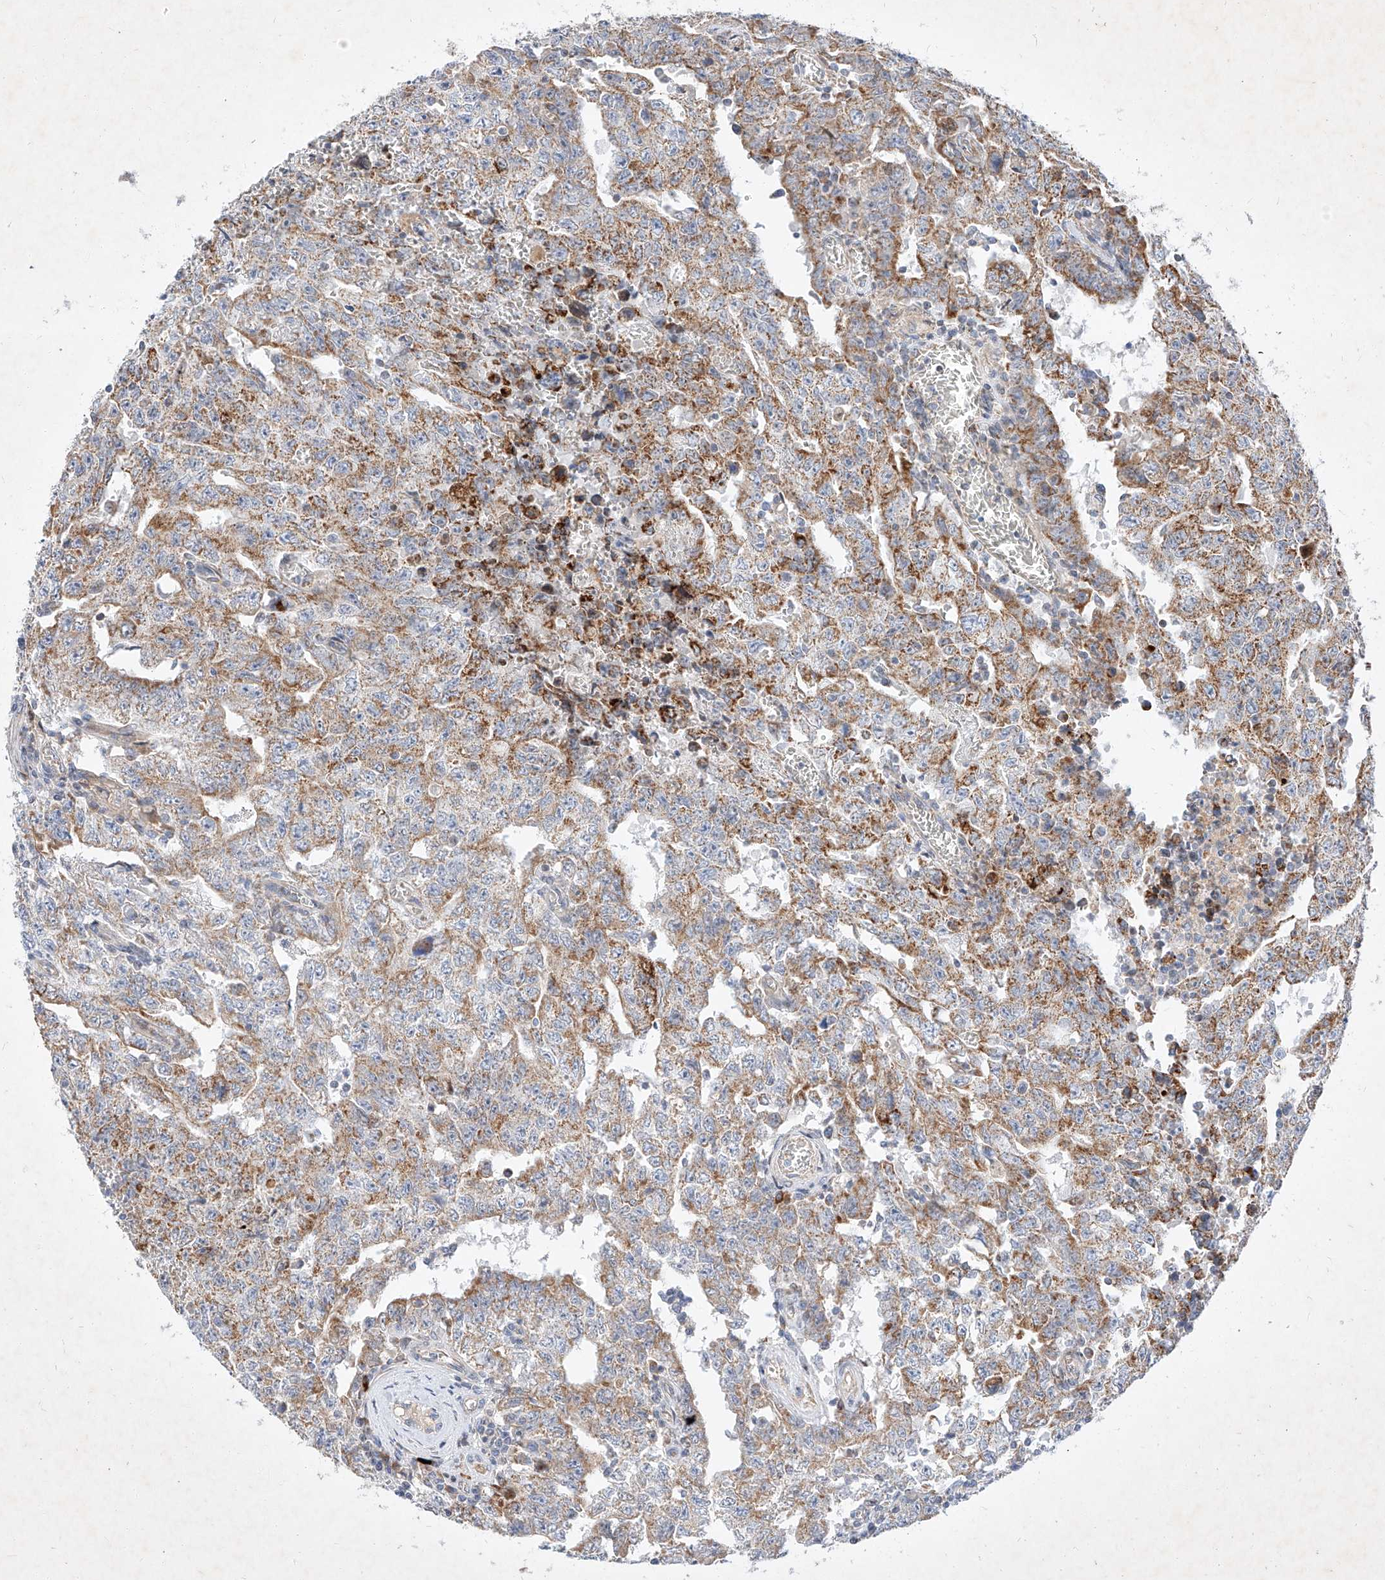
{"staining": {"intensity": "moderate", "quantity": ">75%", "location": "cytoplasmic/membranous"}, "tissue": "testis cancer", "cell_type": "Tumor cells", "image_type": "cancer", "snomed": [{"axis": "morphology", "description": "Carcinoma, Embryonal, NOS"}, {"axis": "topography", "description": "Testis"}], "caption": "There is medium levels of moderate cytoplasmic/membranous expression in tumor cells of testis cancer, as demonstrated by immunohistochemical staining (brown color).", "gene": "OSGEPL1", "patient": {"sex": "male", "age": 26}}